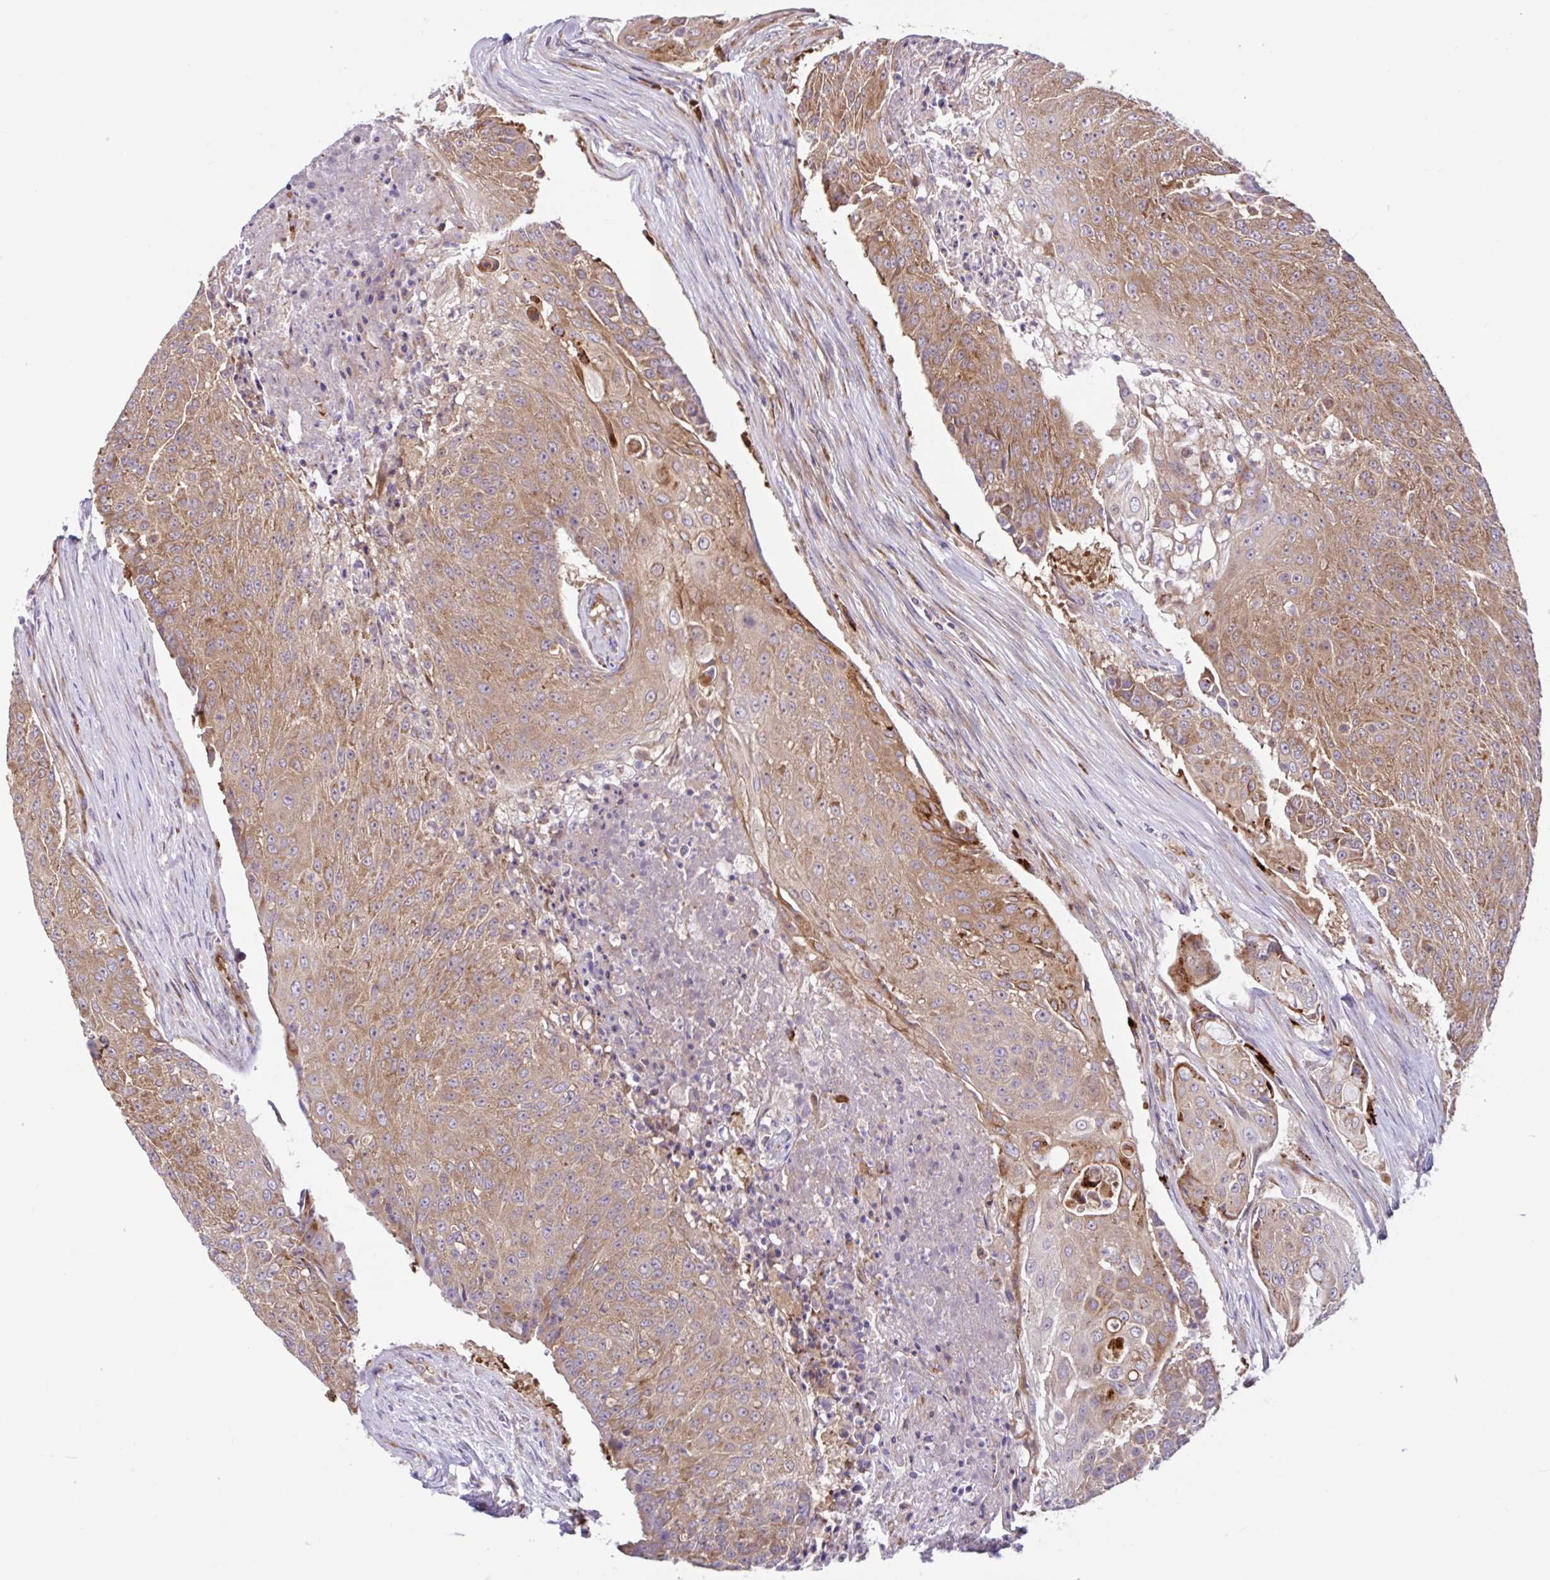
{"staining": {"intensity": "moderate", "quantity": ">75%", "location": "cytoplasmic/membranous"}, "tissue": "urothelial cancer", "cell_type": "Tumor cells", "image_type": "cancer", "snomed": [{"axis": "morphology", "description": "Urothelial carcinoma, High grade"}, {"axis": "topography", "description": "Urinary bladder"}], "caption": "Immunohistochemistry photomicrograph of high-grade urothelial carcinoma stained for a protein (brown), which shows medium levels of moderate cytoplasmic/membranous expression in about >75% of tumor cells.", "gene": "NTPCR", "patient": {"sex": "female", "age": 63}}